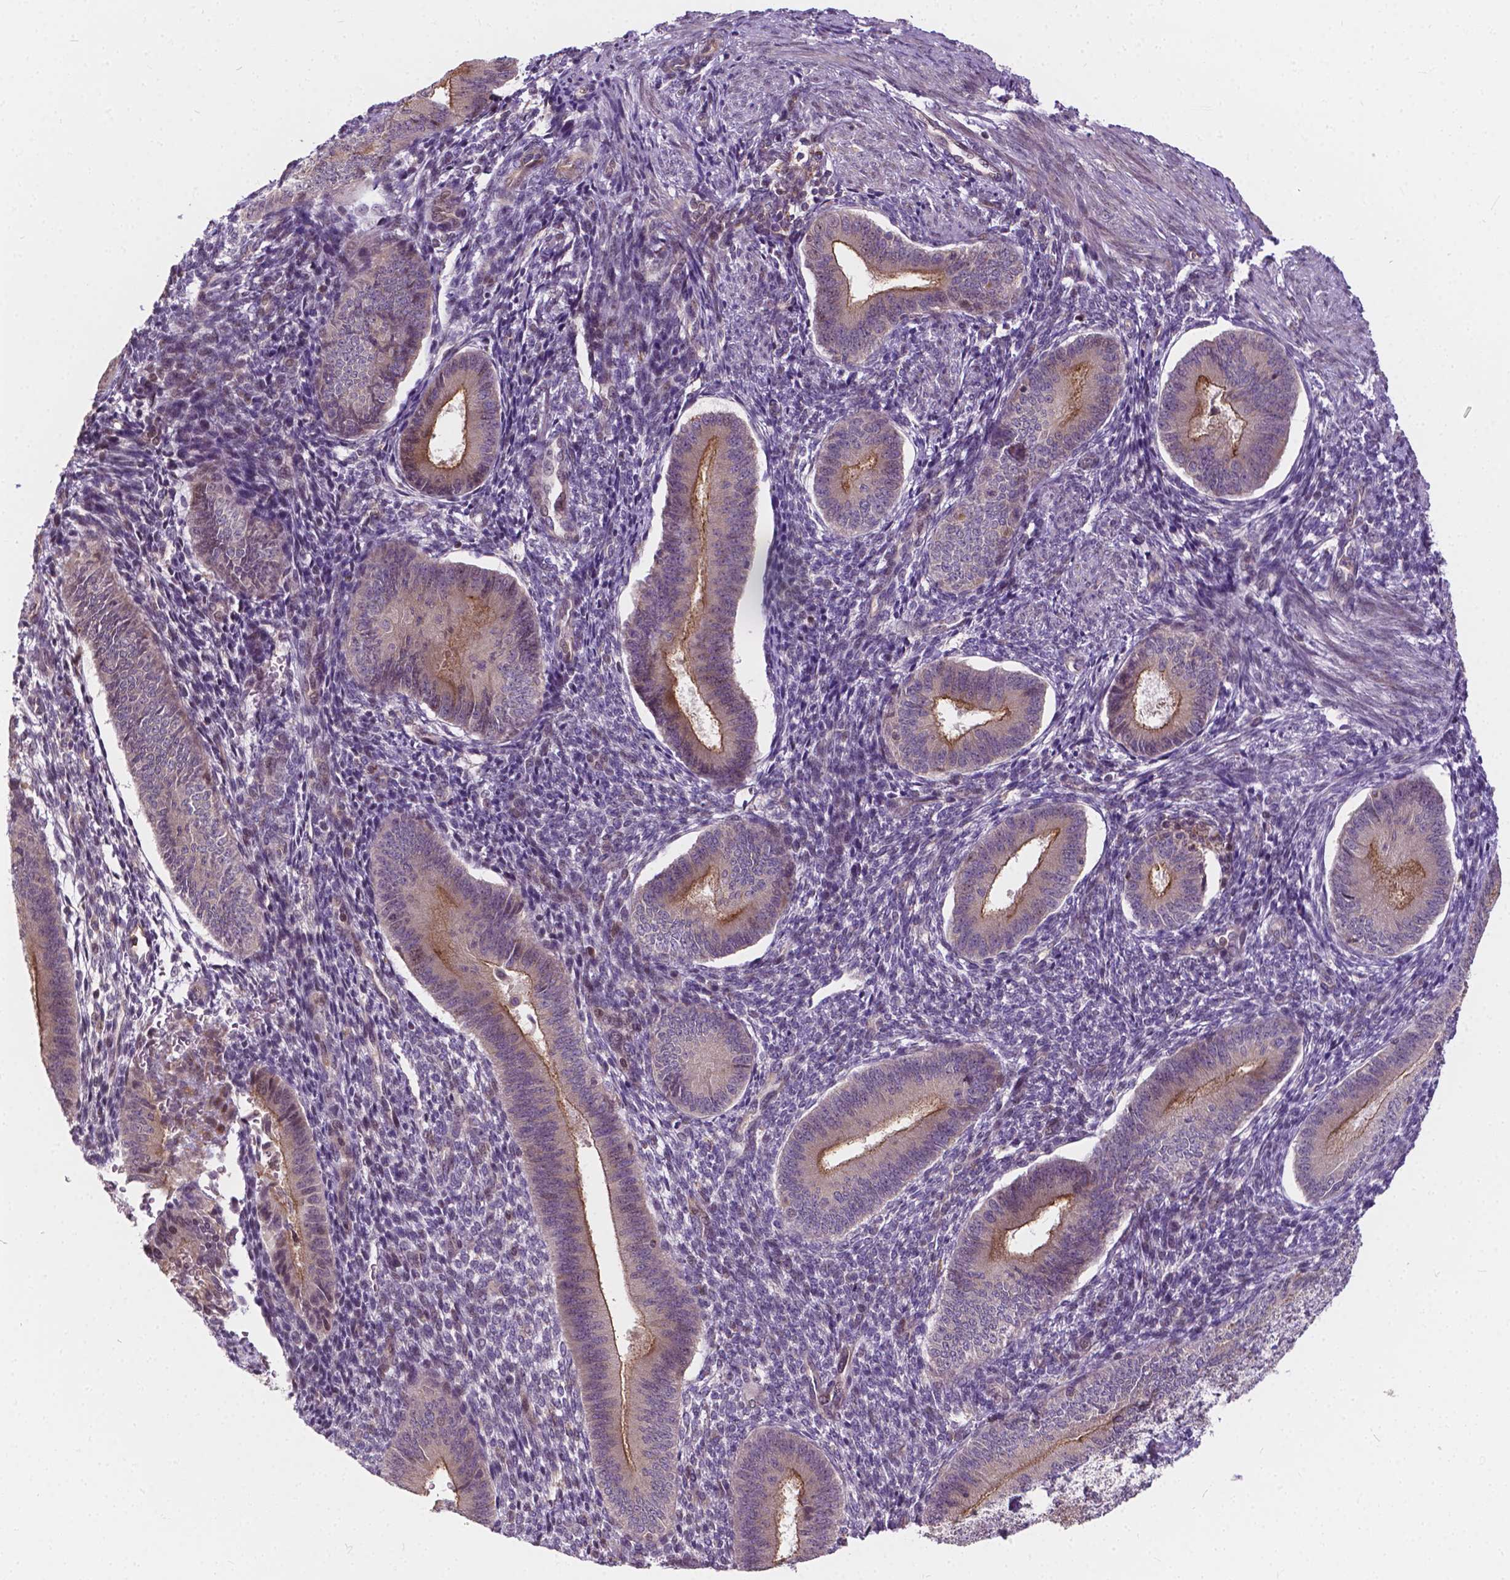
{"staining": {"intensity": "negative", "quantity": "none", "location": "none"}, "tissue": "endometrium", "cell_type": "Cells in endometrial stroma", "image_type": "normal", "snomed": [{"axis": "morphology", "description": "Normal tissue, NOS"}, {"axis": "topography", "description": "Endometrium"}], "caption": "The histopathology image exhibits no staining of cells in endometrial stroma in benign endometrium.", "gene": "INPP5E", "patient": {"sex": "female", "age": 39}}